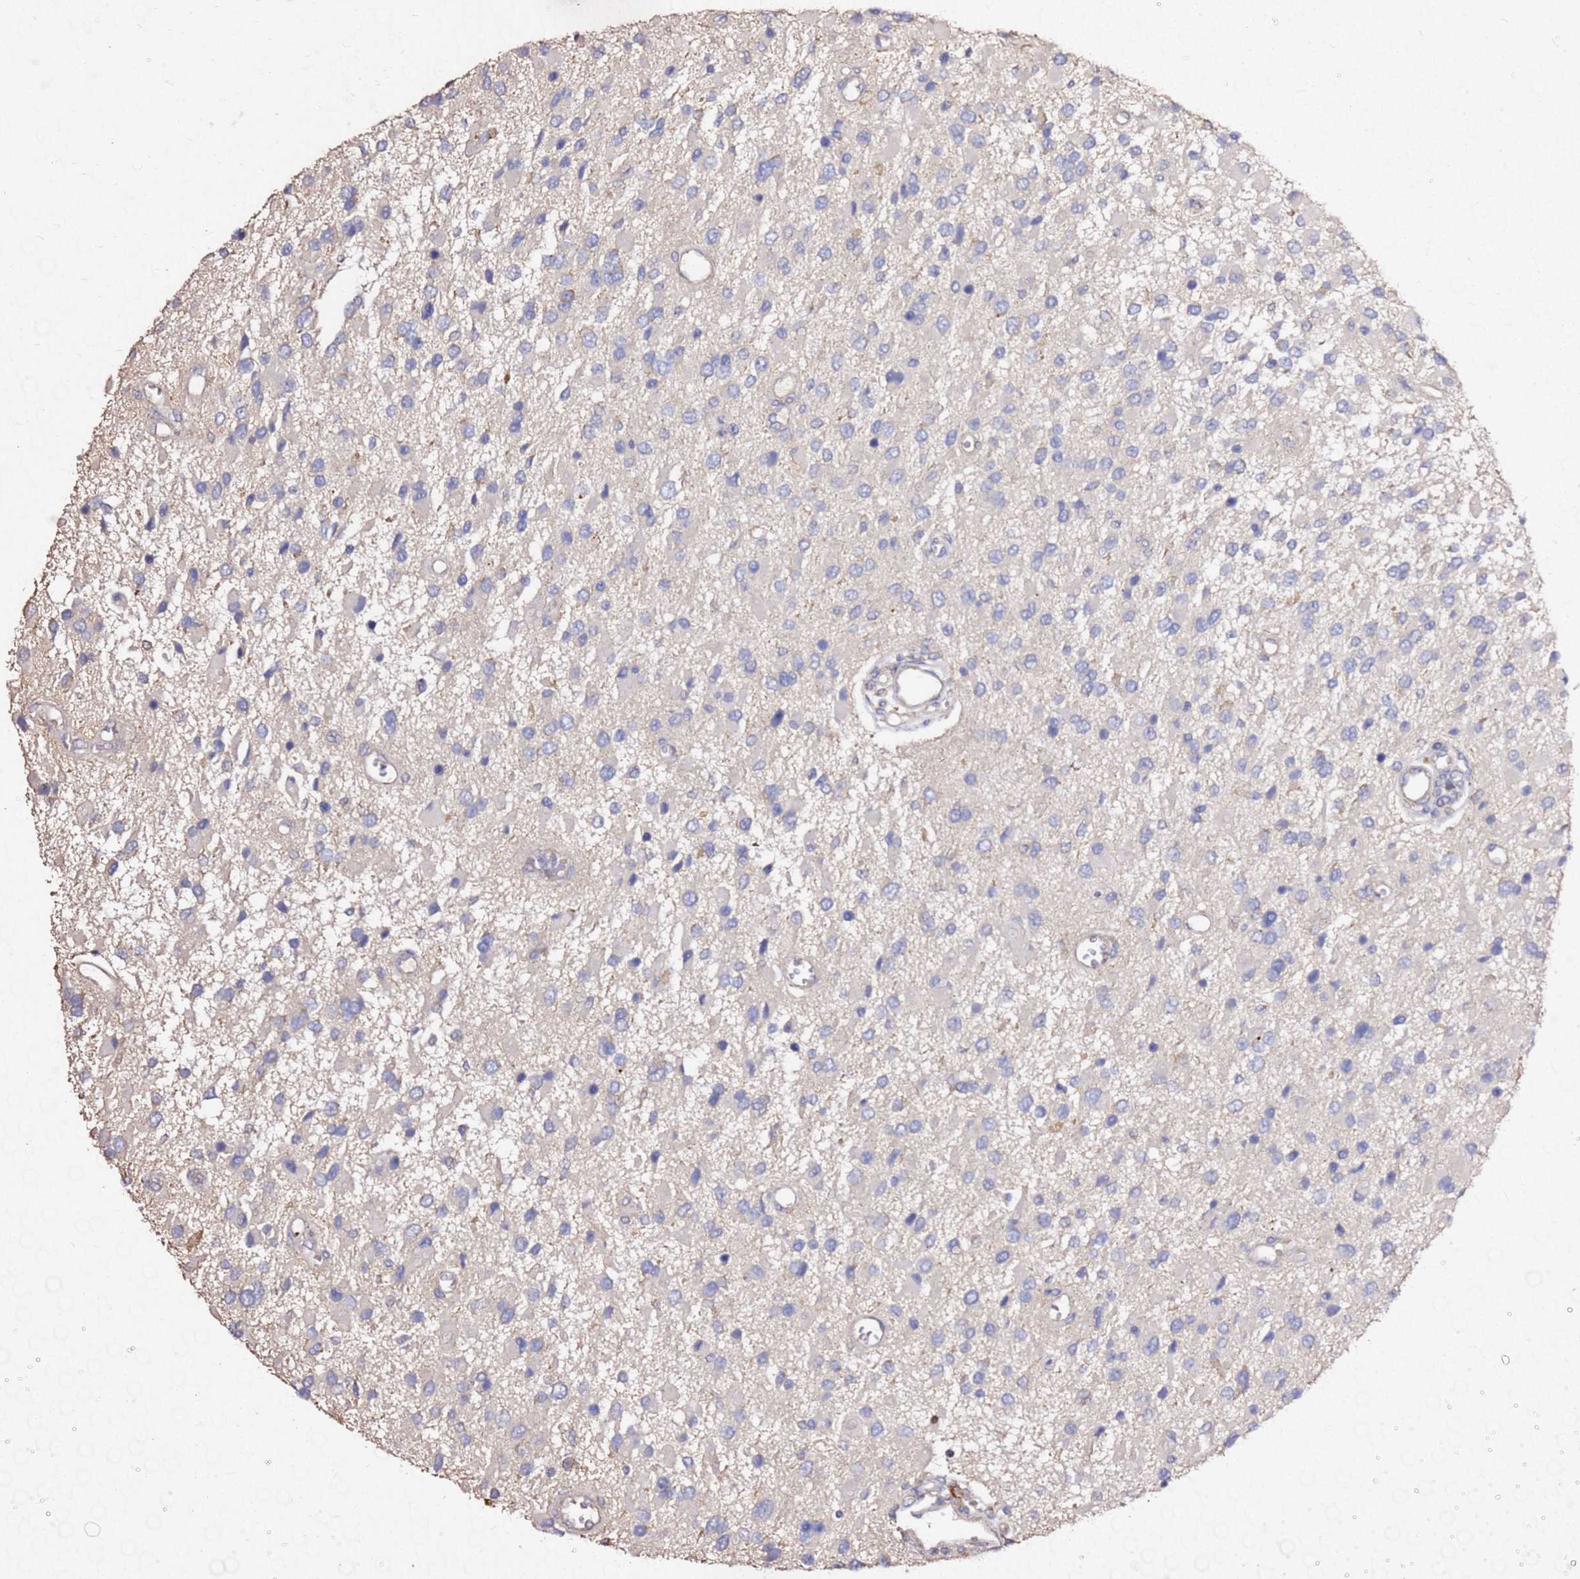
{"staining": {"intensity": "negative", "quantity": "none", "location": "none"}, "tissue": "glioma", "cell_type": "Tumor cells", "image_type": "cancer", "snomed": [{"axis": "morphology", "description": "Glioma, malignant, High grade"}, {"axis": "topography", "description": "Brain"}], "caption": "Immunohistochemistry of glioma reveals no expression in tumor cells.", "gene": "EXD3", "patient": {"sex": "male", "age": 53}}